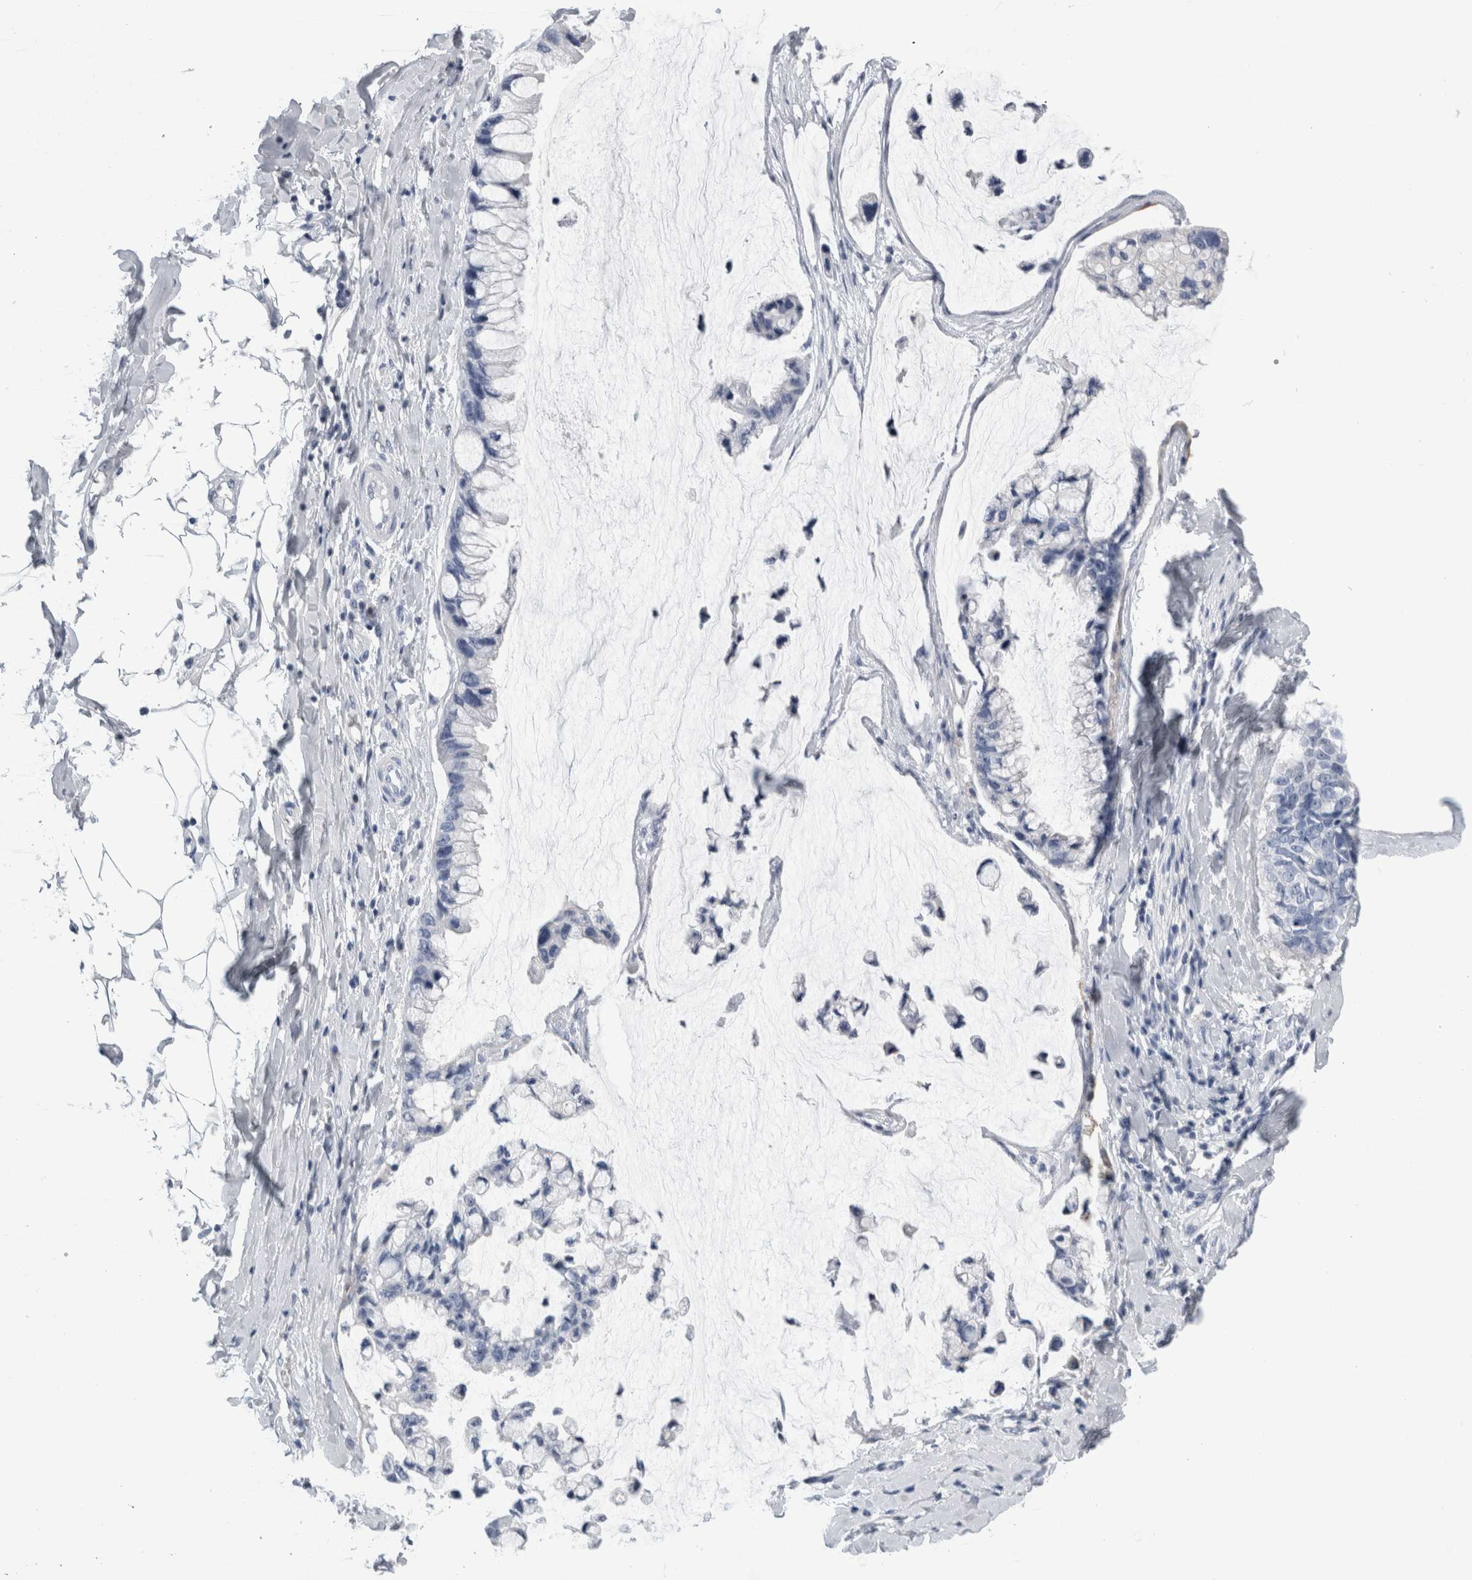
{"staining": {"intensity": "negative", "quantity": "none", "location": "none"}, "tissue": "ovarian cancer", "cell_type": "Tumor cells", "image_type": "cancer", "snomed": [{"axis": "morphology", "description": "Cystadenocarcinoma, mucinous, NOS"}, {"axis": "topography", "description": "Ovary"}], "caption": "A histopathology image of ovarian cancer stained for a protein shows no brown staining in tumor cells. (Immunohistochemistry (ihc), brightfield microscopy, high magnification).", "gene": "ANKFY1", "patient": {"sex": "female", "age": 39}}